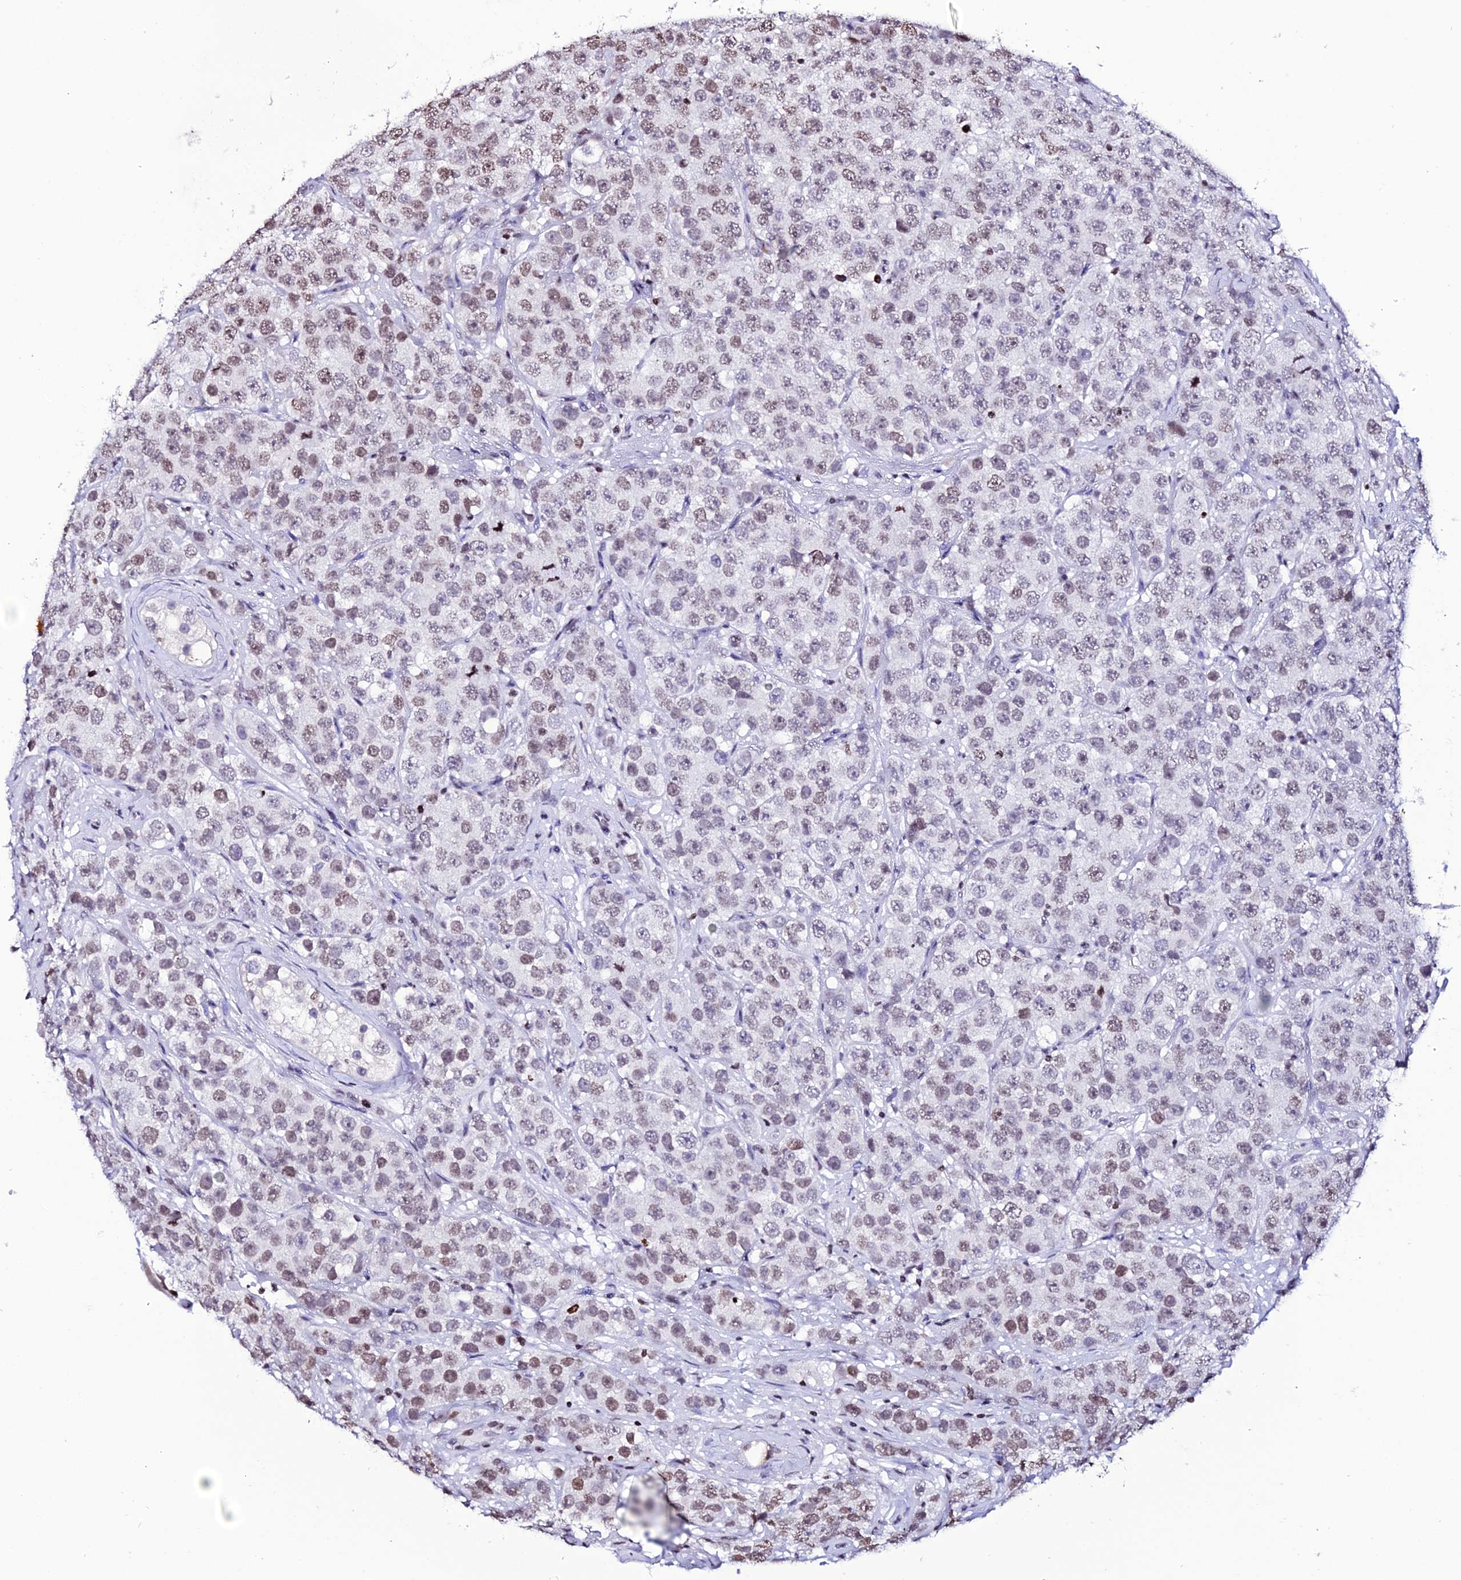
{"staining": {"intensity": "weak", "quantity": ">75%", "location": "nuclear"}, "tissue": "testis cancer", "cell_type": "Tumor cells", "image_type": "cancer", "snomed": [{"axis": "morphology", "description": "Seminoma, NOS"}, {"axis": "topography", "description": "Testis"}], "caption": "Human seminoma (testis) stained with a brown dye demonstrates weak nuclear positive expression in approximately >75% of tumor cells.", "gene": "MACROH2A2", "patient": {"sex": "male", "age": 28}}